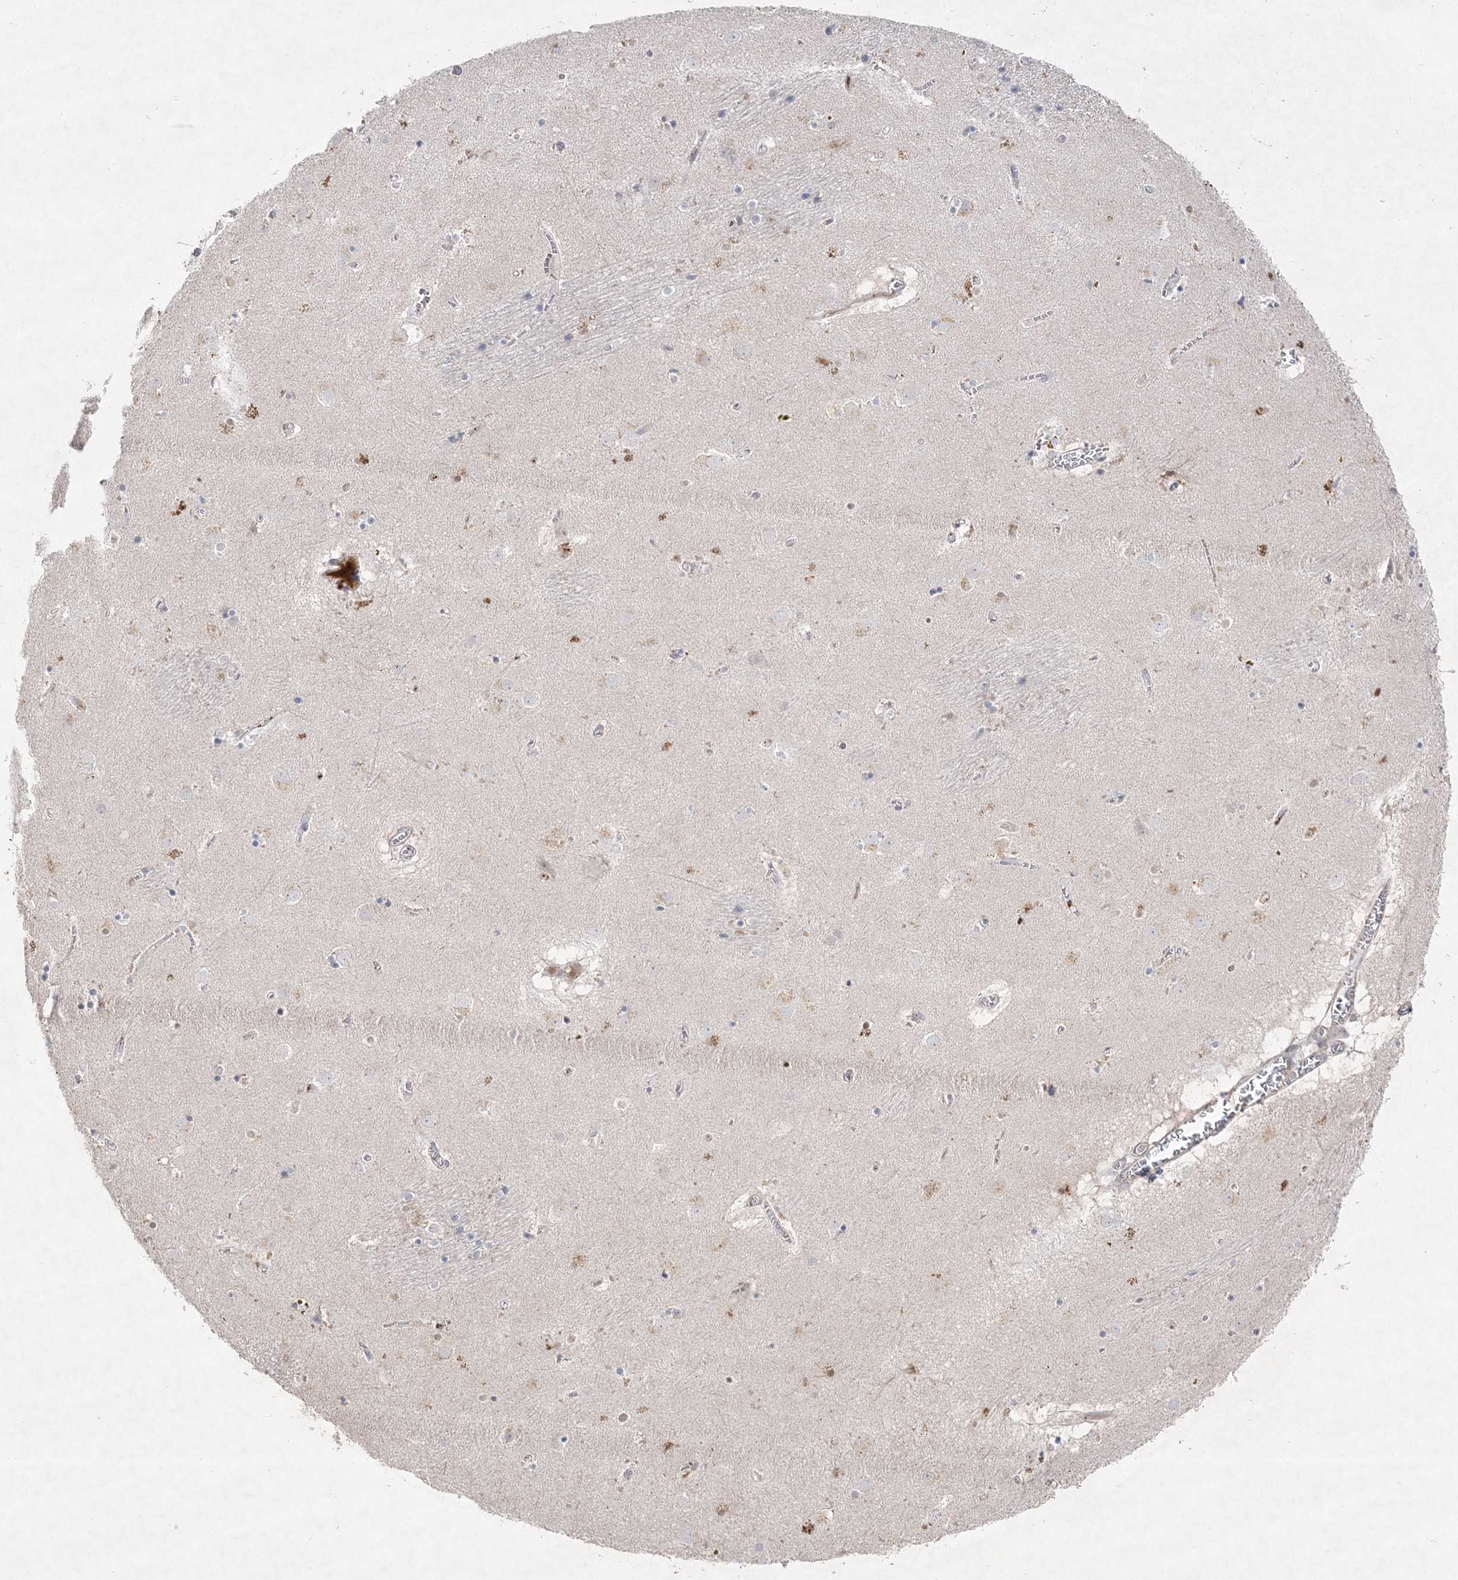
{"staining": {"intensity": "negative", "quantity": "none", "location": "none"}, "tissue": "caudate", "cell_type": "Glial cells", "image_type": "normal", "snomed": [{"axis": "morphology", "description": "Normal tissue, NOS"}, {"axis": "topography", "description": "Lateral ventricle wall"}], "caption": "This image is of unremarkable caudate stained with immunohistochemistry to label a protein in brown with the nuclei are counter-stained blue. There is no positivity in glial cells.", "gene": "CLNK", "patient": {"sex": "male", "age": 70}}